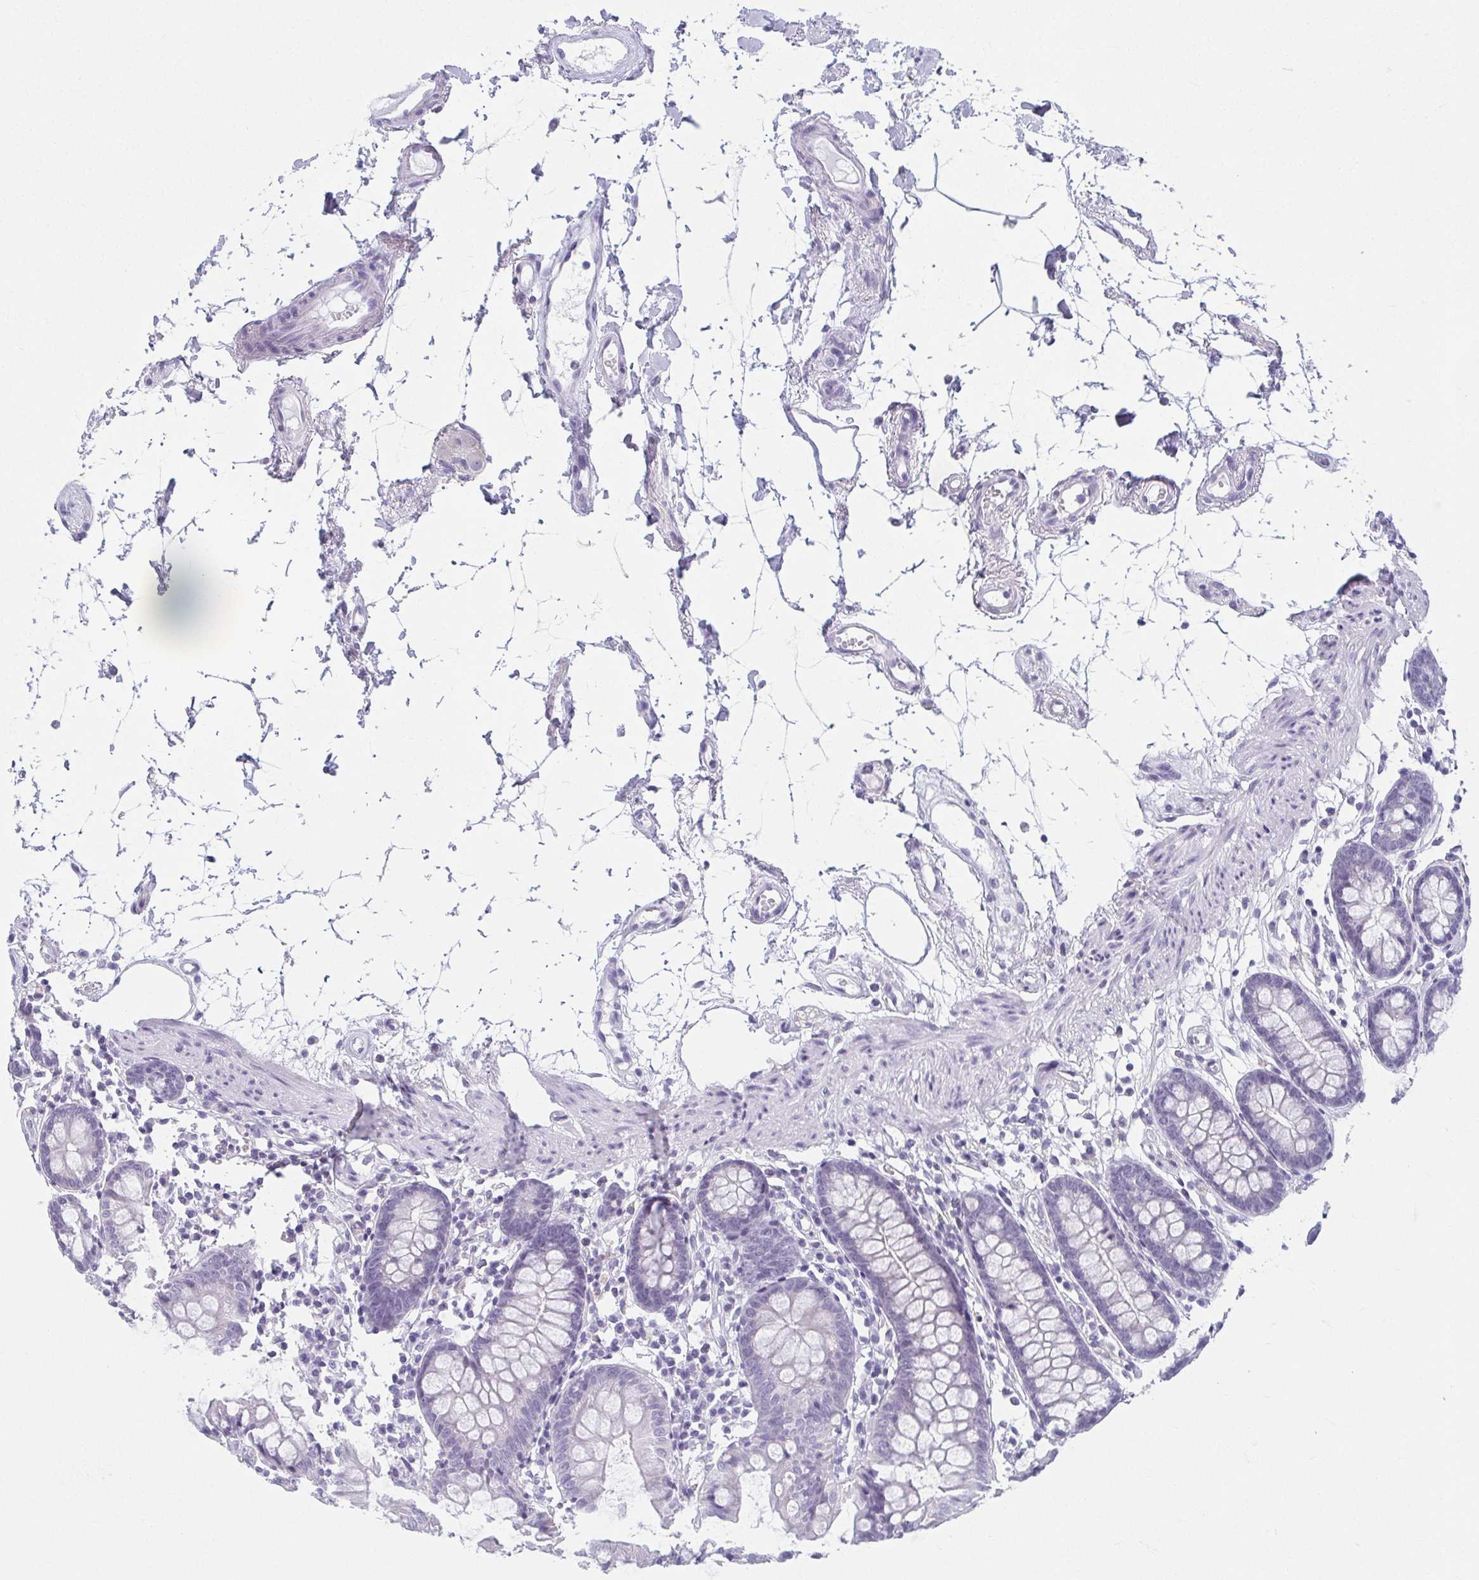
{"staining": {"intensity": "negative", "quantity": "none", "location": "none"}, "tissue": "colon", "cell_type": "Endothelial cells", "image_type": "normal", "snomed": [{"axis": "morphology", "description": "Normal tissue, NOS"}, {"axis": "topography", "description": "Colon"}], "caption": "The histopathology image displays no significant staining in endothelial cells of colon.", "gene": "MOBP", "patient": {"sex": "female", "age": 84}}